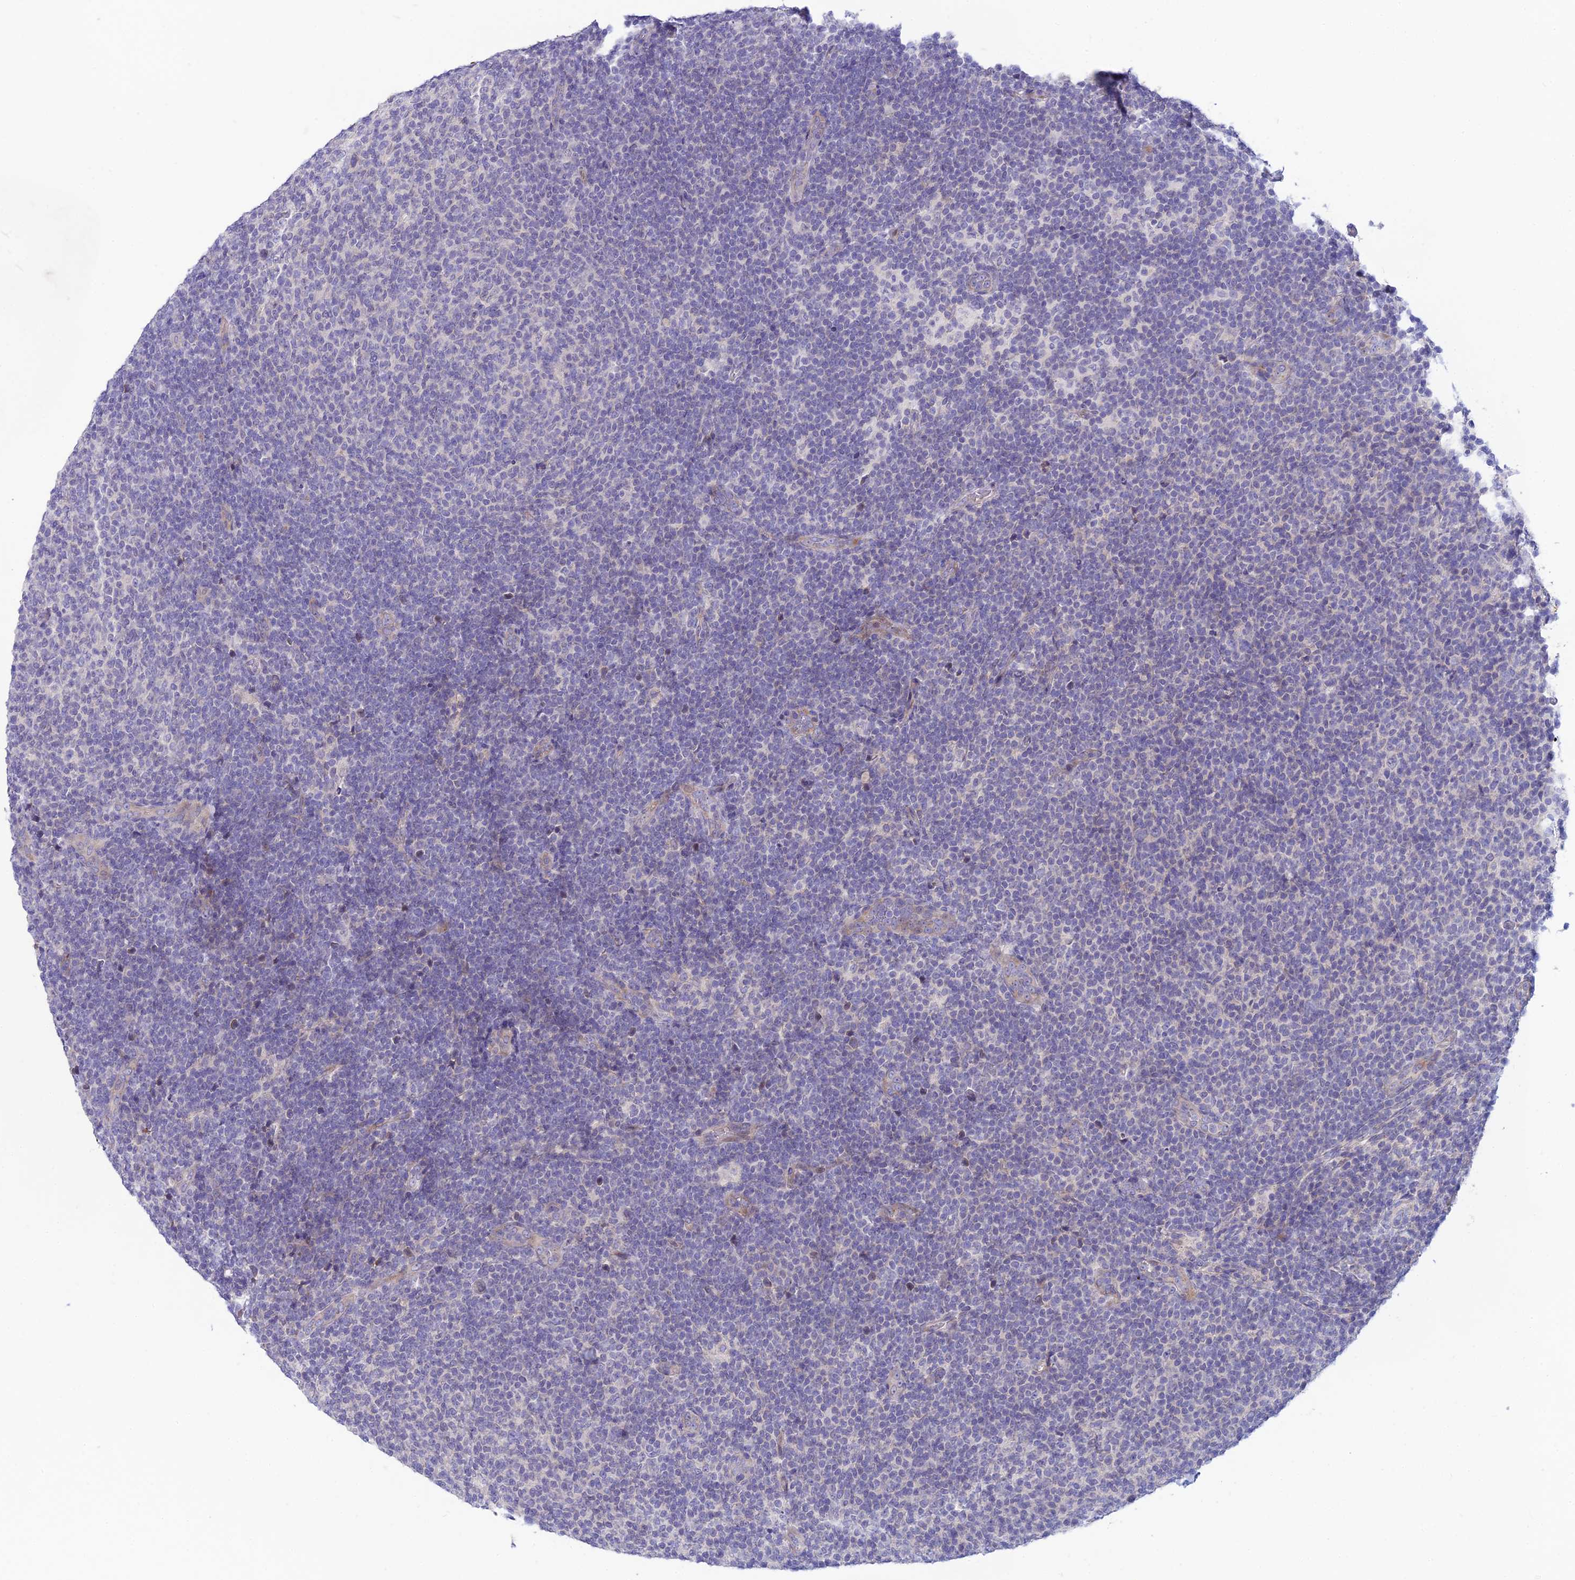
{"staining": {"intensity": "negative", "quantity": "none", "location": "none"}, "tissue": "lymphoma", "cell_type": "Tumor cells", "image_type": "cancer", "snomed": [{"axis": "morphology", "description": "Malignant lymphoma, non-Hodgkin's type, Low grade"}, {"axis": "topography", "description": "Lymph node"}], "caption": "The image exhibits no significant staining in tumor cells of malignant lymphoma, non-Hodgkin's type (low-grade).", "gene": "XPO7", "patient": {"sex": "male", "age": 66}}